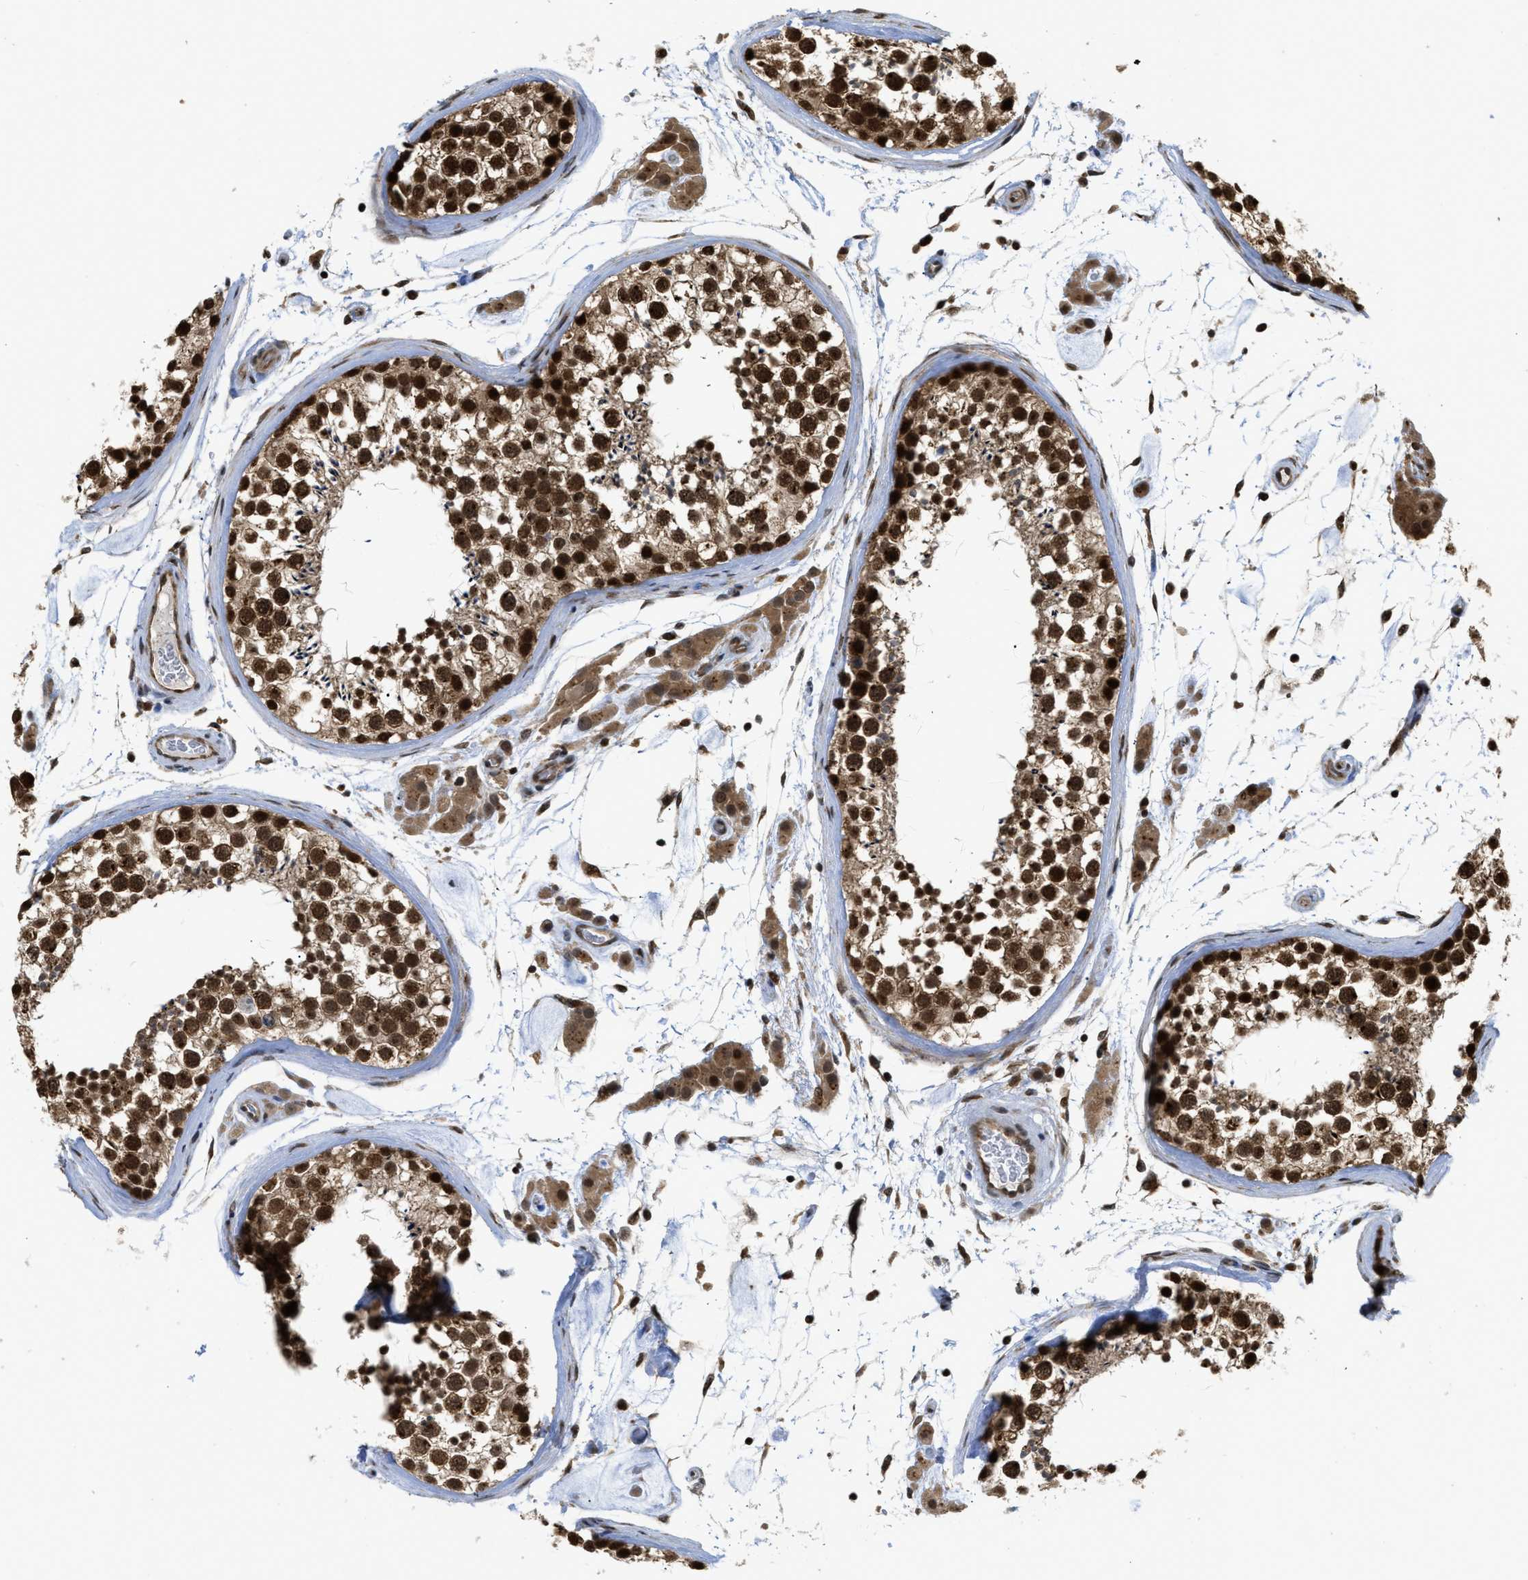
{"staining": {"intensity": "strong", "quantity": ">75%", "location": "cytoplasmic/membranous,nuclear"}, "tissue": "testis", "cell_type": "Cells in seminiferous ducts", "image_type": "normal", "snomed": [{"axis": "morphology", "description": "Normal tissue, NOS"}, {"axis": "topography", "description": "Testis"}], "caption": "Cells in seminiferous ducts demonstrate high levels of strong cytoplasmic/membranous,nuclear staining in approximately >75% of cells in normal testis. The staining was performed using DAB to visualize the protein expression in brown, while the nuclei were stained in blue with hematoxylin (Magnification: 20x).", "gene": "TACC1", "patient": {"sex": "male", "age": 46}}